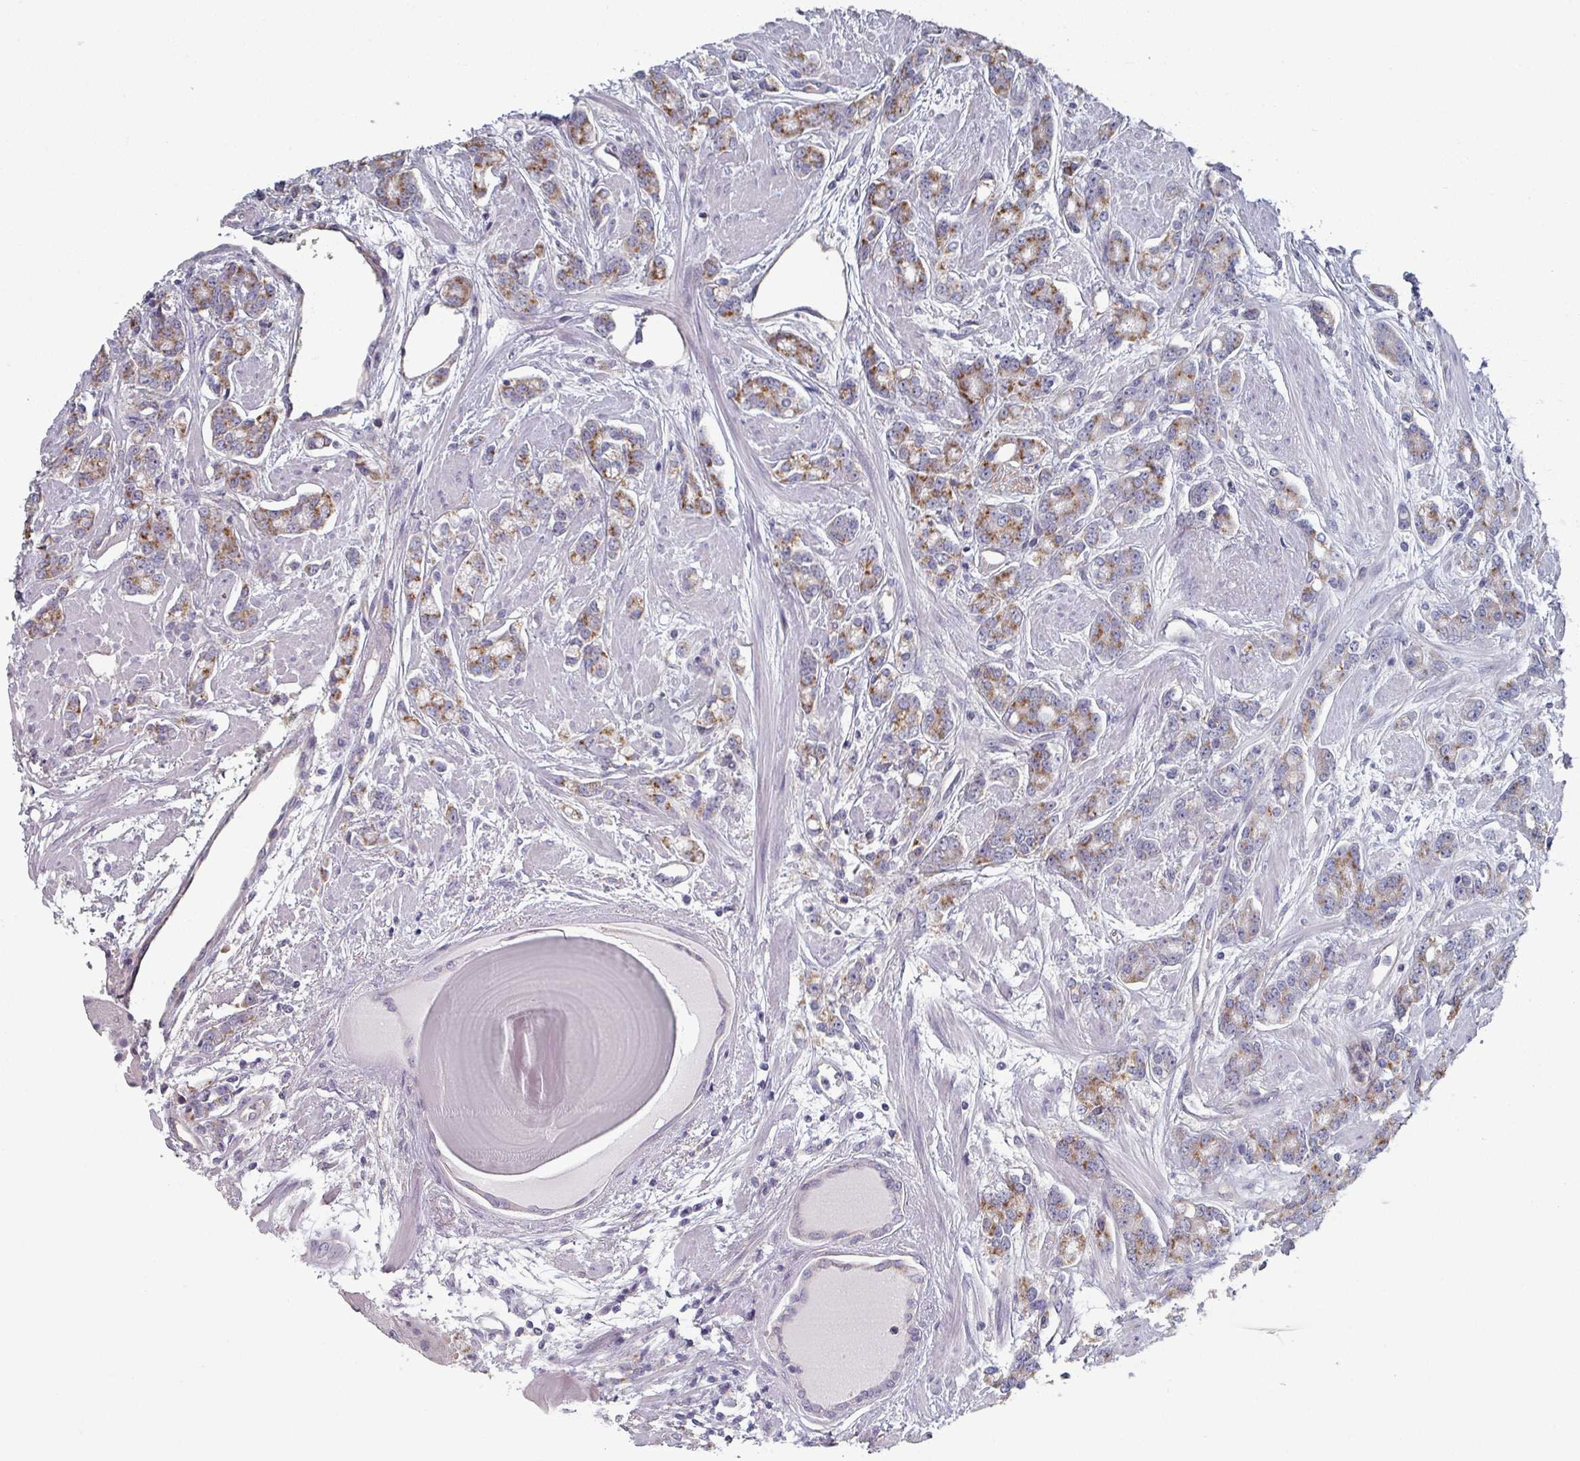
{"staining": {"intensity": "moderate", "quantity": ">75%", "location": "cytoplasmic/membranous"}, "tissue": "prostate cancer", "cell_type": "Tumor cells", "image_type": "cancer", "snomed": [{"axis": "morphology", "description": "Adenocarcinoma, High grade"}, {"axis": "topography", "description": "Prostate"}], "caption": "About >75% of tumor cells in human prostate cancer (adenocarcinoma (high-grade)) display moderate cytoplasmic/membranous protein staining as visualized by brown immunohistochemical staining.", "gene": "EFL1", "patient": {"sex": "male", "age": 62}}